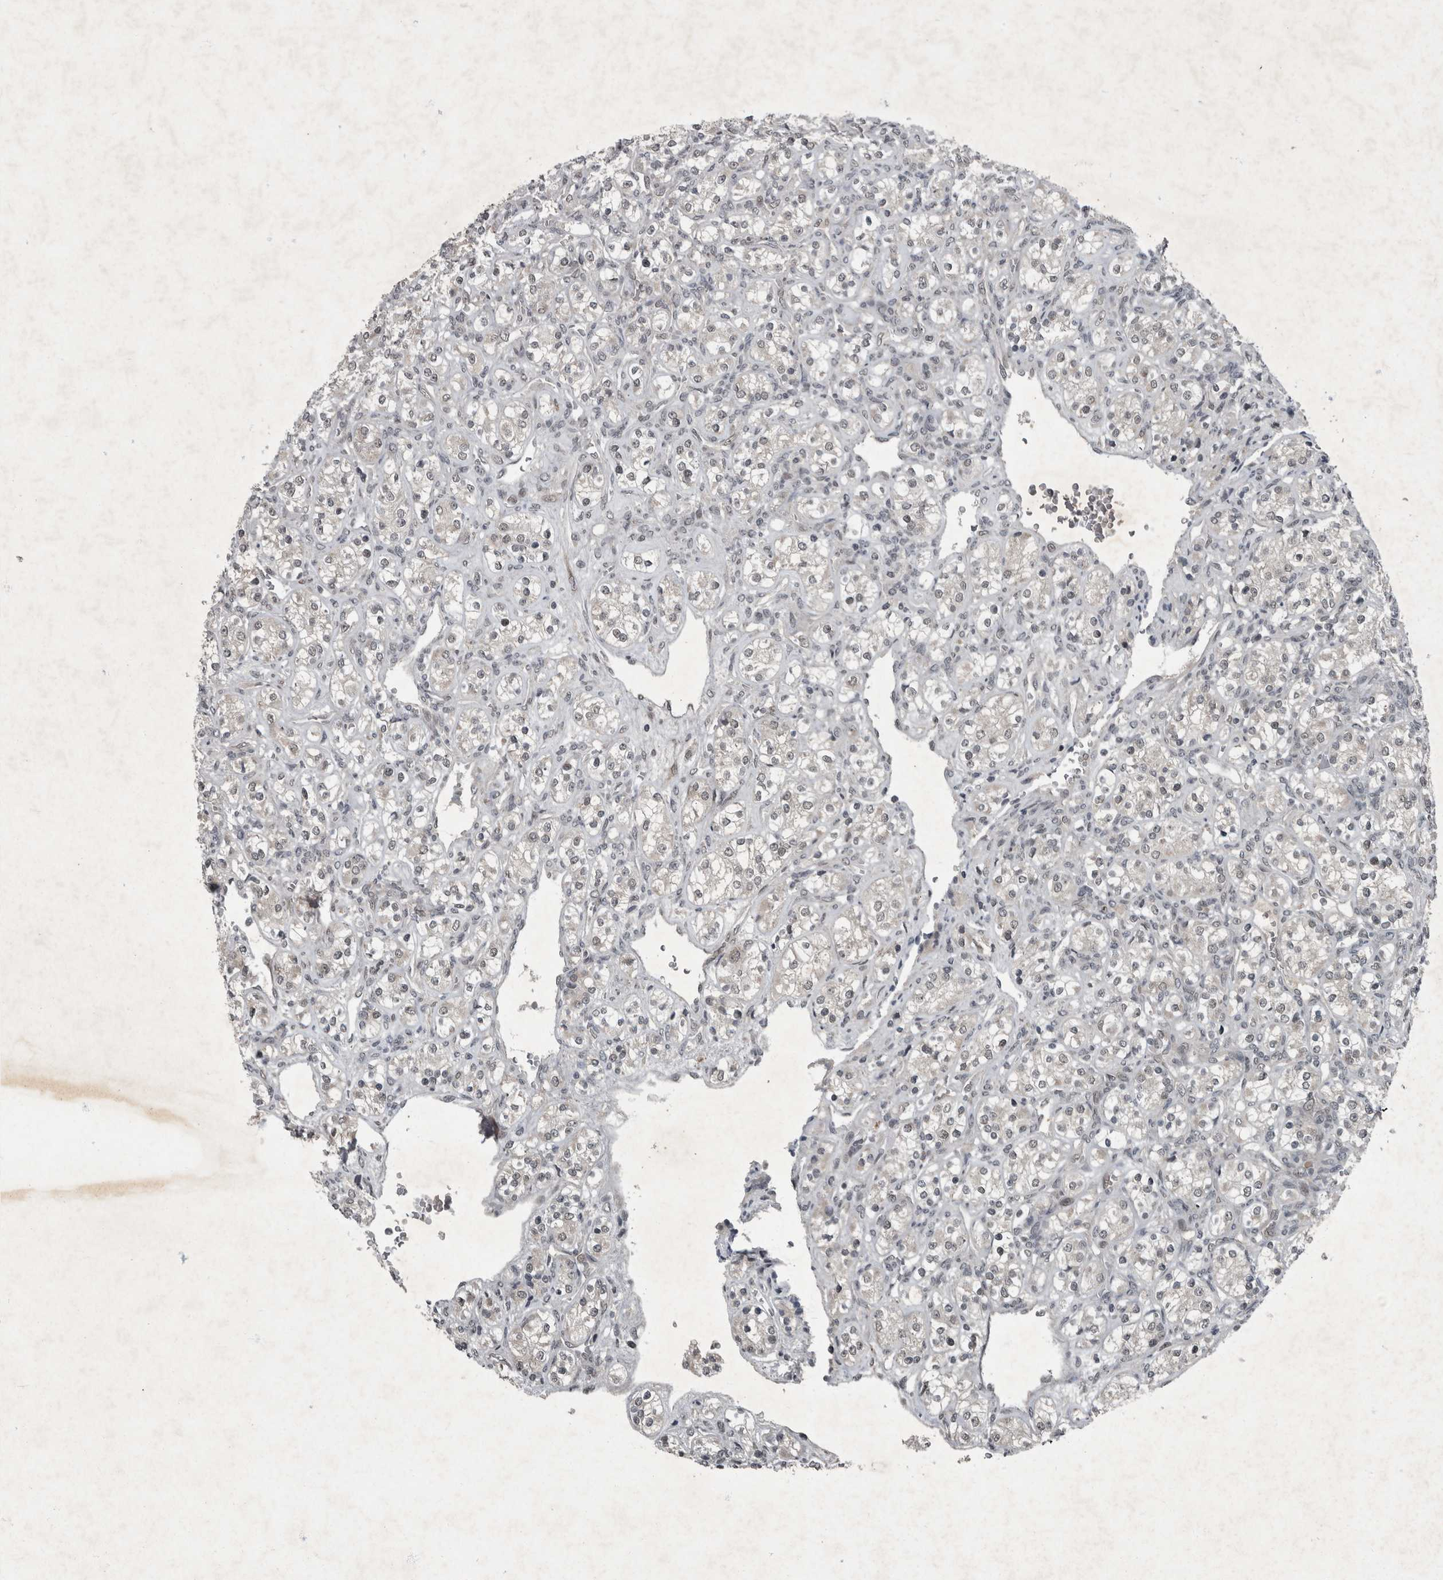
{"staining": {"intensity": "weak", "quantity": ">75%", "location": "nuclear"}, "tissue": "renal cancer", "cell_type": "Tumor cells", "image_type": "cancer", "snomed": [{"axis": "morphology", "description": "Adenocarcinoma, NOS"}, {"axis": "topography", "description": "Kidney"}], "caption": "IHC micrograph of neoplastic tissue: human renal cancer stained using IHC displays low levels of weak protein expression localized specifically in the nuclear of tumor cells, appearing as a nuclear brown color.", "gene": "WDR33", "patient": {"sex": "male", "age": 77}}